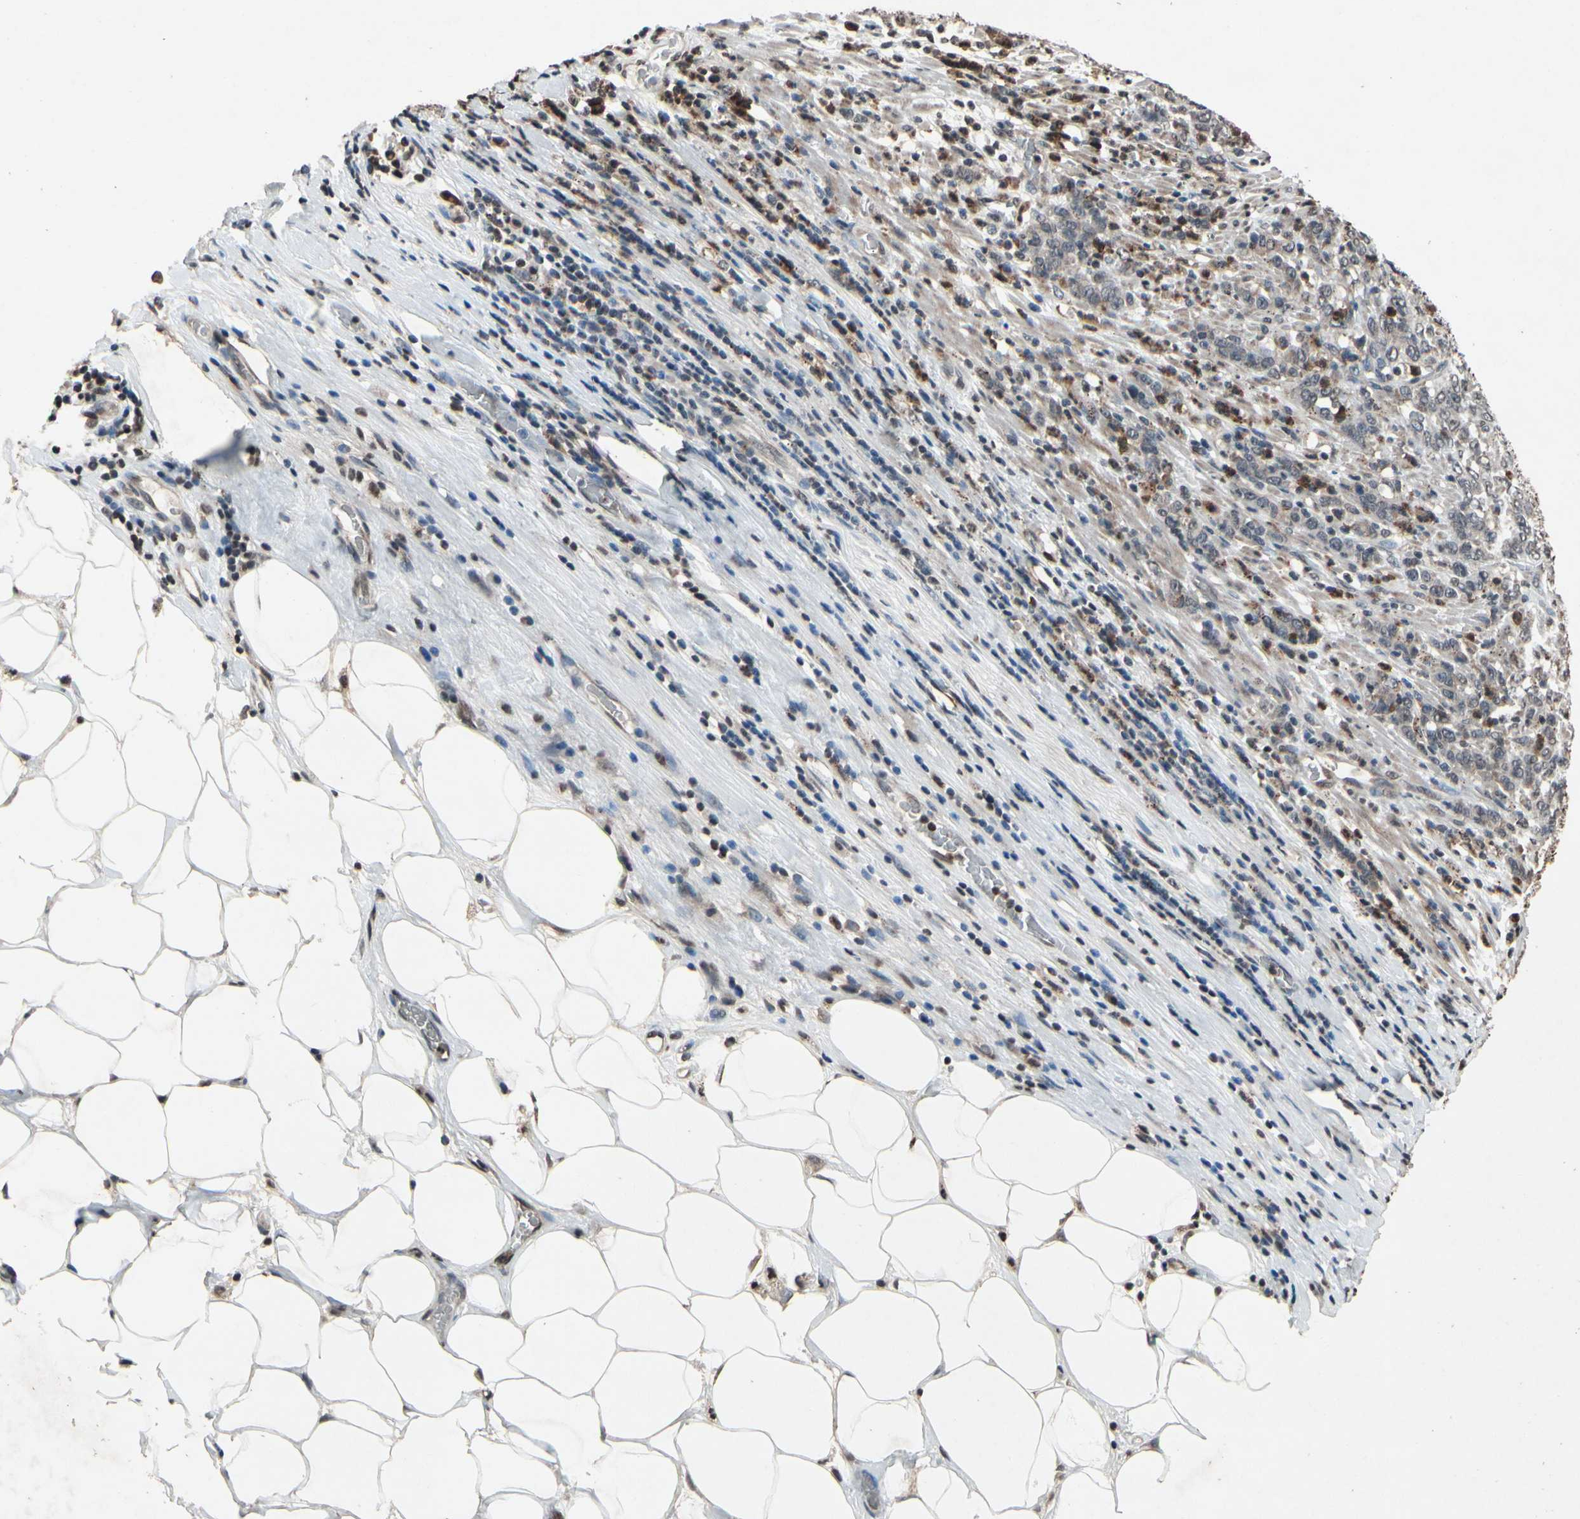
{"staining": {"intensity": "negative", "quantity": "none", "location": "none"}, "tissue": "stomach cancer", "cell_type": "Tumor cells", "image_type": "cancer", "snomed": [{"axis": "morphology", "description": "Adenocarcinoma, NOS"}, {"axis": "topography", "description": "Stomach, lower"}], "caption": "Human adenocarcinoma (stomach) stained for a protein using immunohistochemistry (IHC) shows no positivity in tumor cells.", "gene": "HIPK2", "patient": {"sex": "female", "age": 71}}